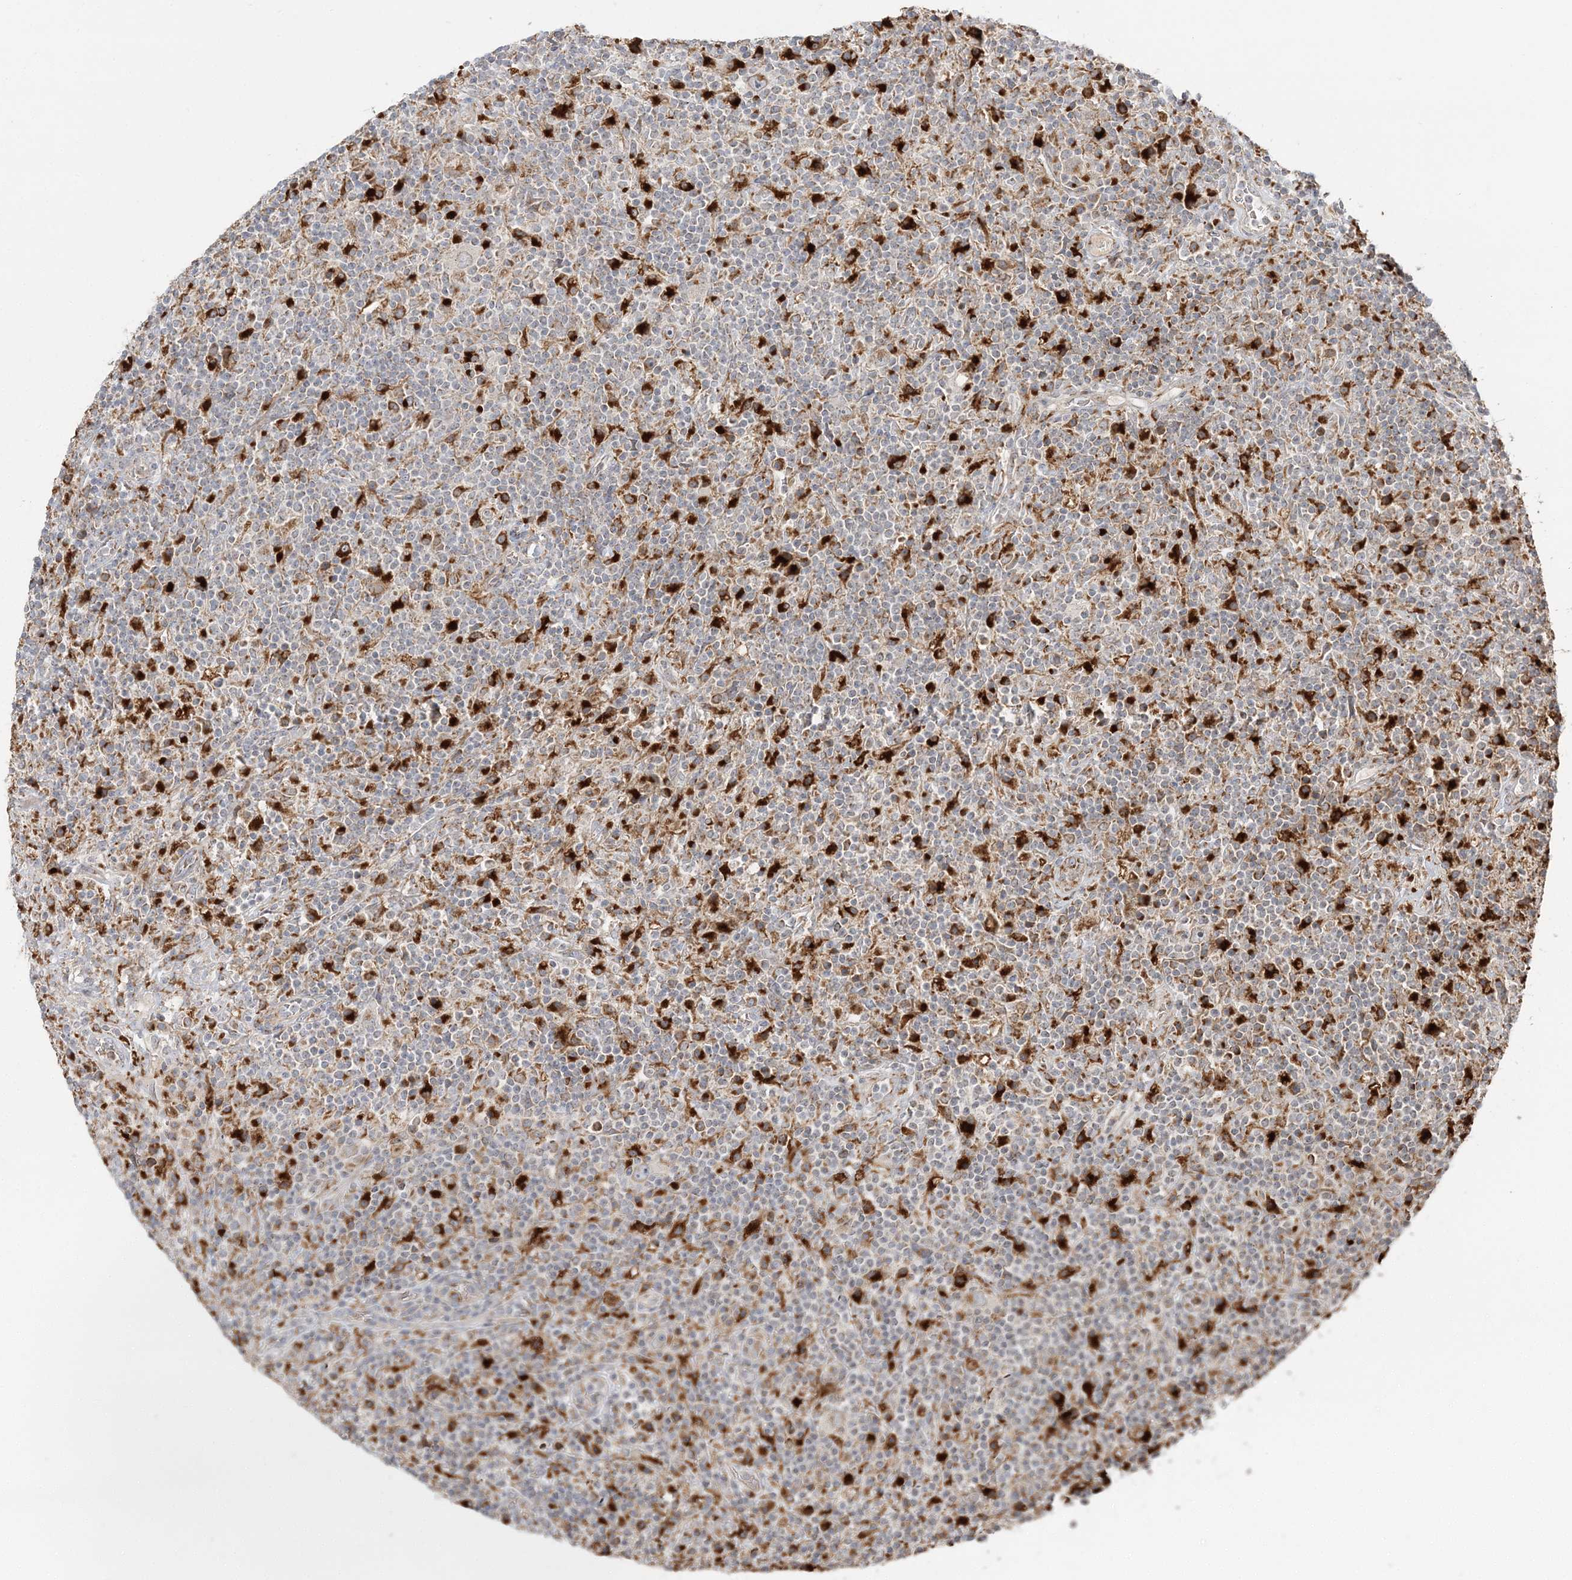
{"staining": {"intensity": "negative", "quantity": "none", "location": "none"}, "tissue": "lymphoma", "cell_type": "Tumor cells", "image_type": "cancer", "snomed": [{"axis": "morphology", "description": "Hodgkin's disease, NOS"}, {"axis": "topography", "description": "Lymph node"}], "caption": "Immunohistochemistry micrograph of neoplastic tissue: human lymphoma stained with DAB displays no significant protein staining in tumor cells. Nuclei are stained in blue.", "gene": "ABCC3", "patient": {"sex": "male", "age": 70}}